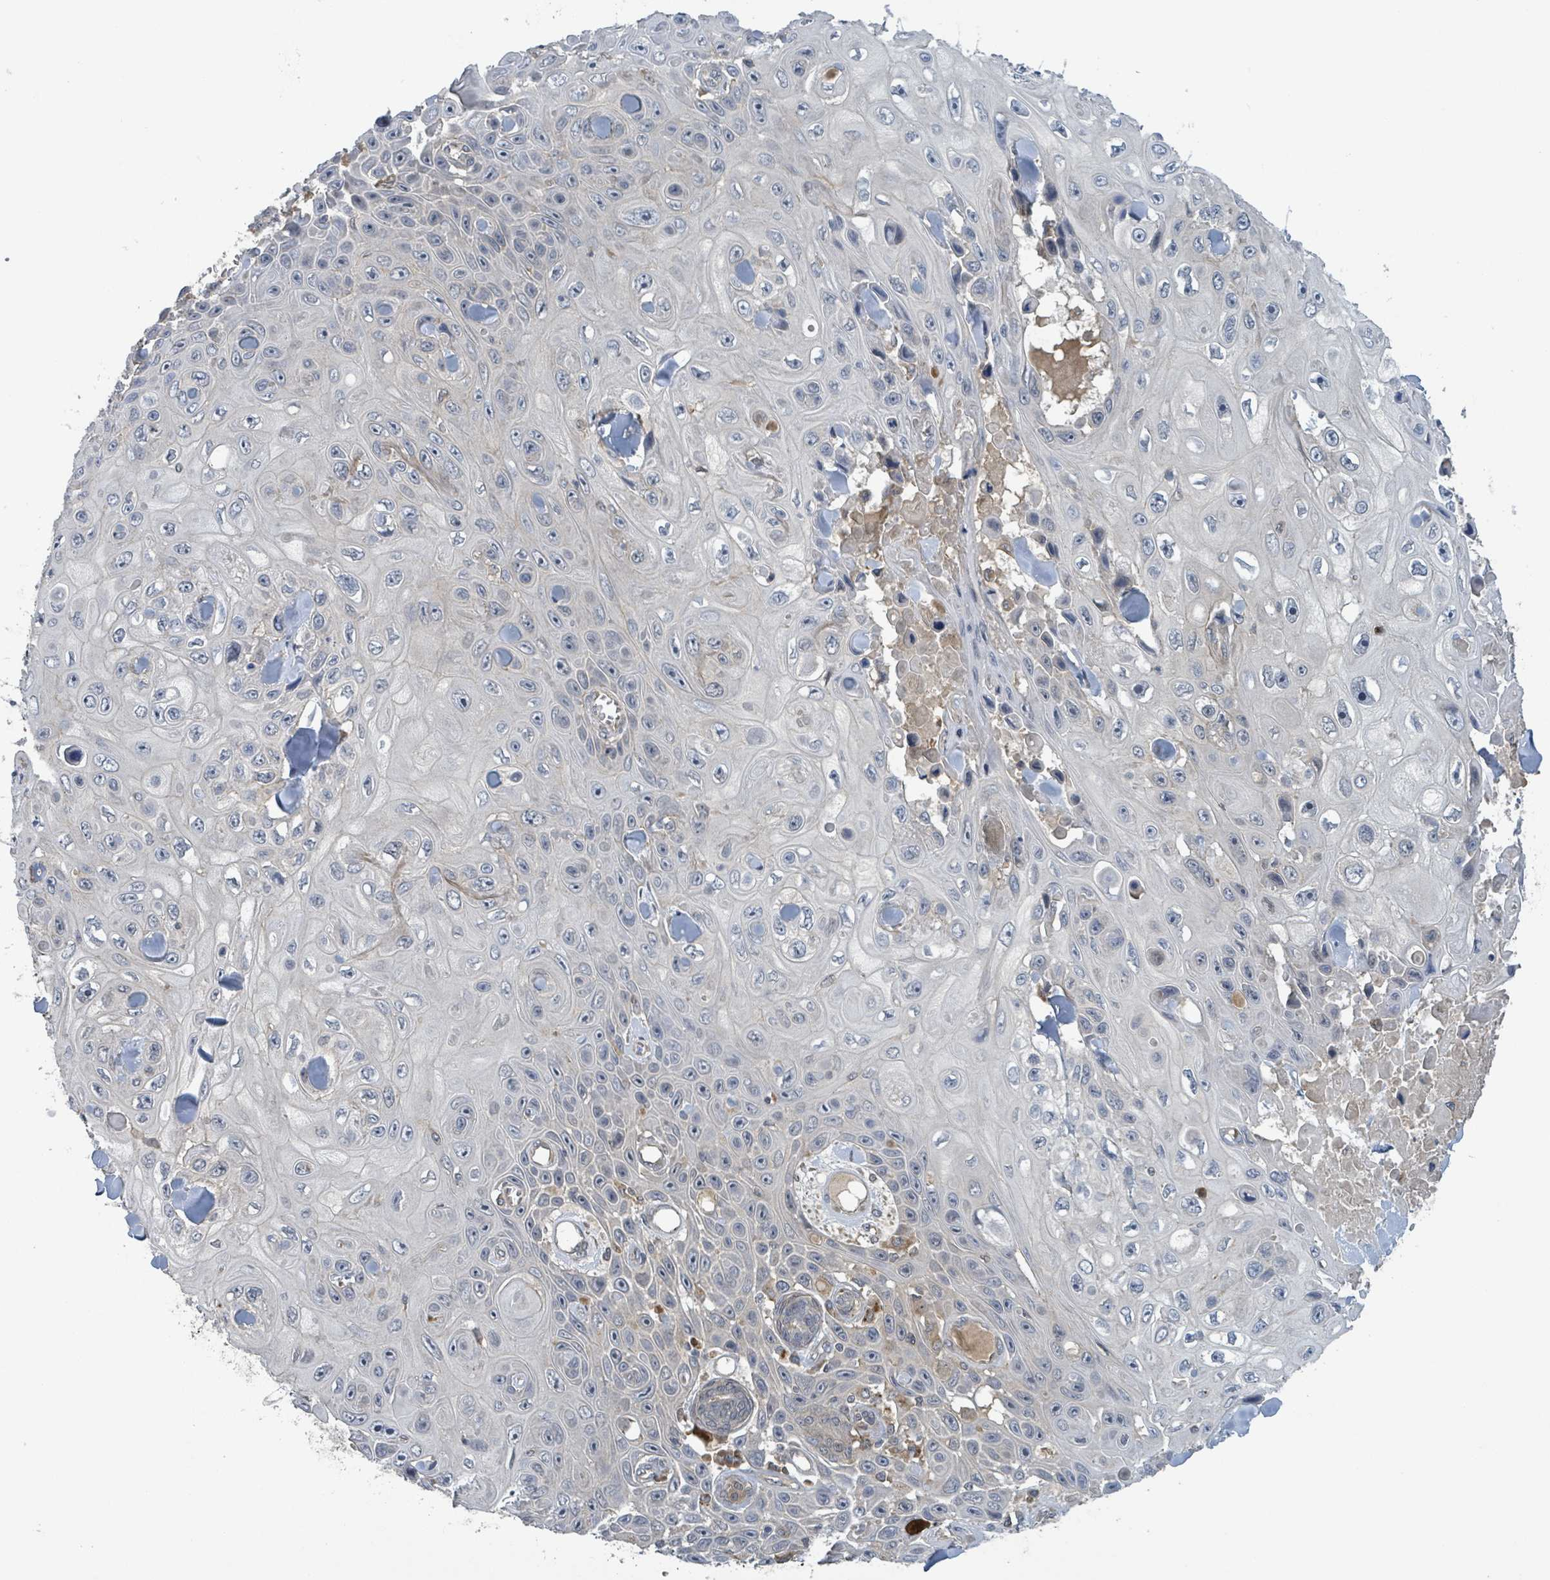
{"staining": {"intensity": "negative", "quantity": "none", "location": "none"}, "tissue": "skin cancer", "cell_type": "Tumor cells", "image_type": "cancer", "snomed": [{"axis": "morphology", "description": "Squamous cell carcinoma, NOS"}, {"axis": "topography", "description": "Skin"}], "caption": "Tumor cells show no significant expression in skin squamous cell carcinoma.", "gene": "CCDC121", "patient": {"sex": "male", "age": 82}}